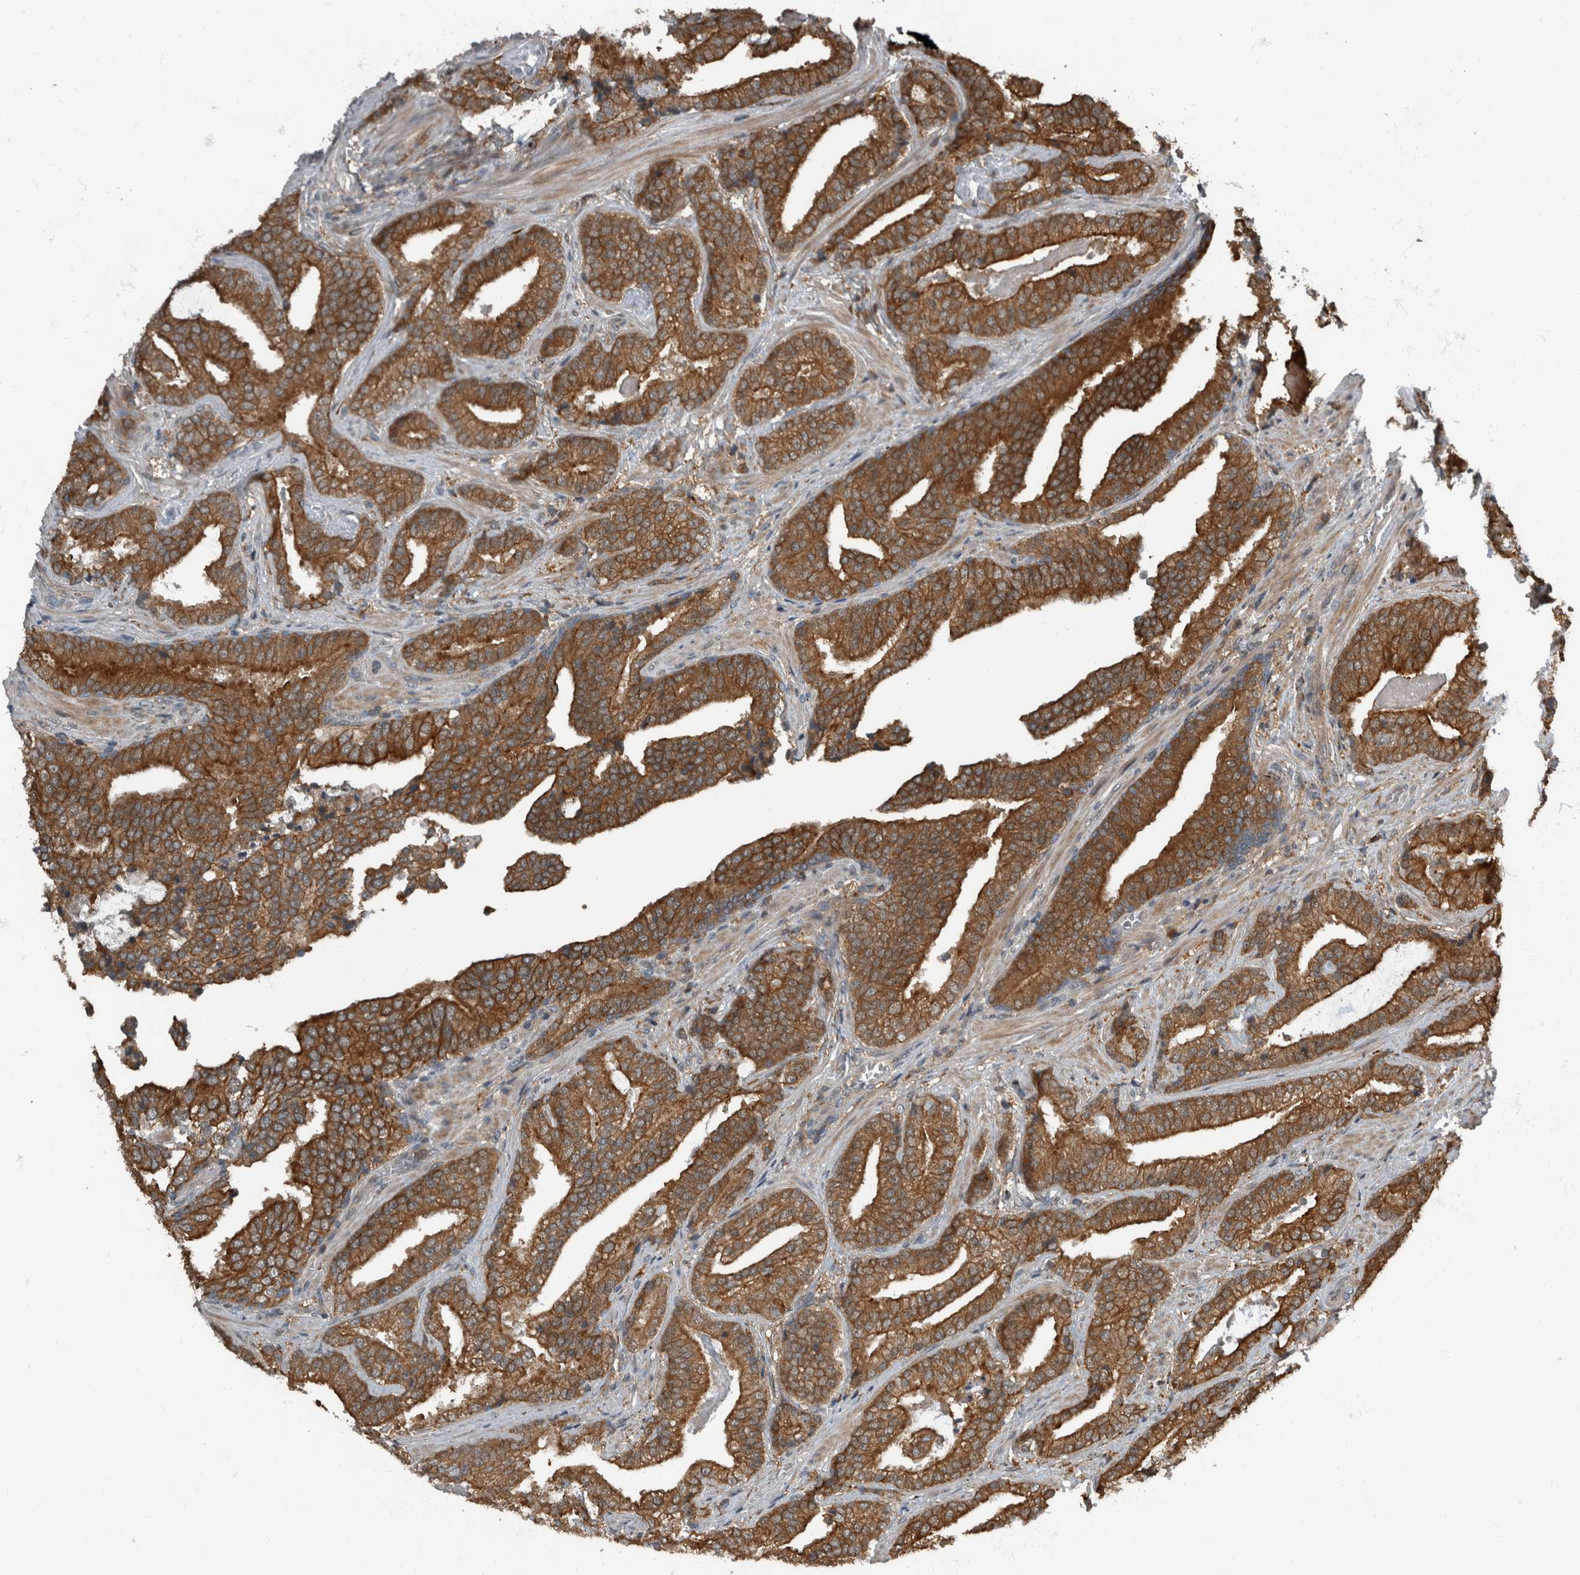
{"staining": {"intensity": "strong", "quantity": ">75%", "location": "cytoplasmic/membranous"}, "tissue": "prostate cancer", "cell_type": "Tumor cells", "image_type": "cancer", "snomed": [{"axis": "morphology", "description": "Adenocarcinoma, Low grade"}, {"axis": "topography", "description": "Prostate"}], "caption": "A high amount of strong cytoplasmic/membranous staining is present in approximately >75% of tumor cells in prostate adenocarcinoma (low-grade) tissue. Nuclei are stained in blue.", "gene": "RABGGTB", "patient": {"sex": "male", "age": 67}}